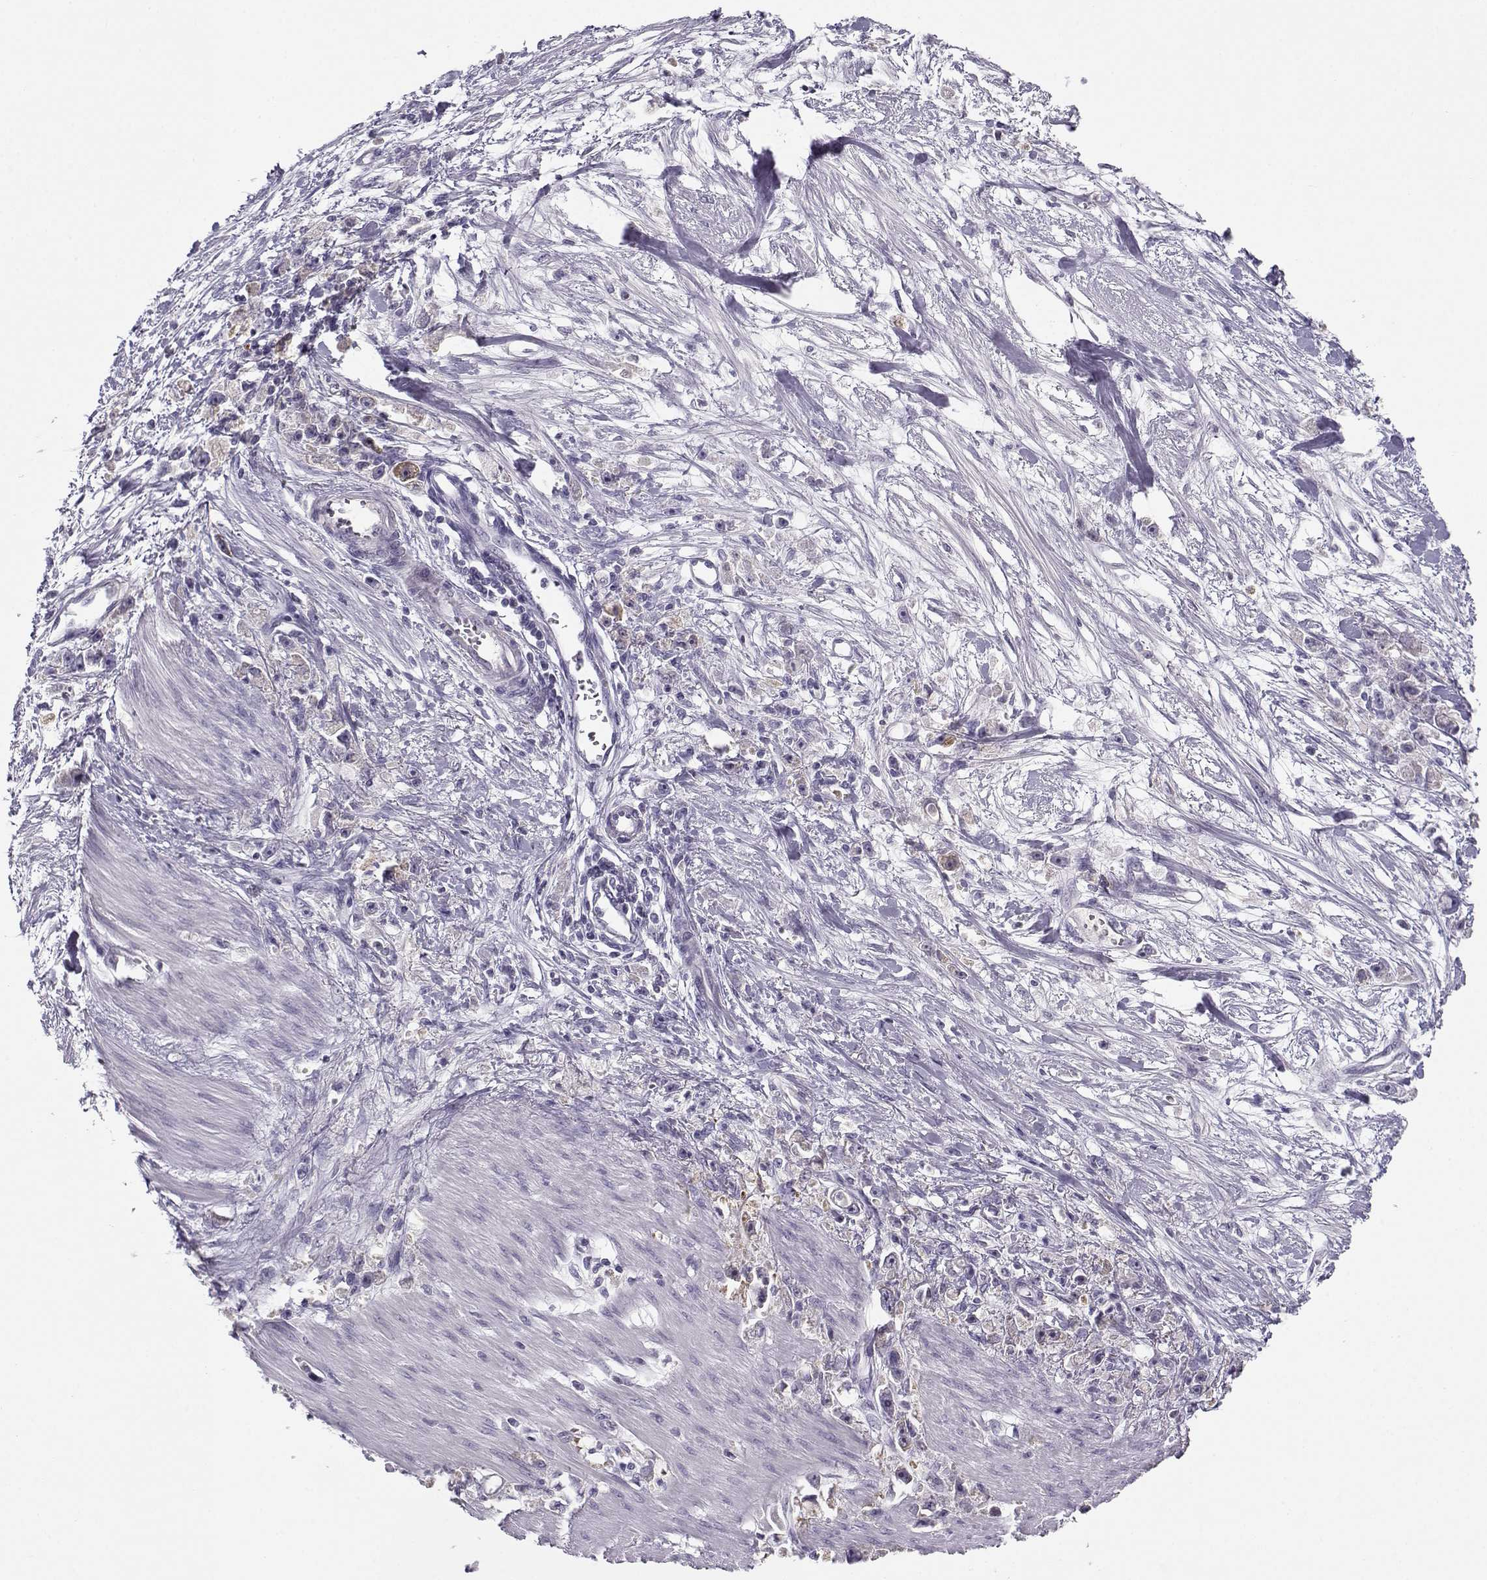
{"staining": {"intensity": "negative", "quantity": "none", "location": "none"}, "tissue": "stomach cancer", "cell_type": "Tumor cells", "image_type": "cancer", "snomed": [{"axis": "morphology", "description": "Adenocarcinoma, NOS"}, {"axis": "topography", "description": "Stomach"}], "caption": "High power microscopy histopathology image of an IHC micrograph of stomach adenocarcinoma, revealing no significant expression in tumor cells.", "gene": "CFAP77", "patient": {"sex": "female", "age": 59}}